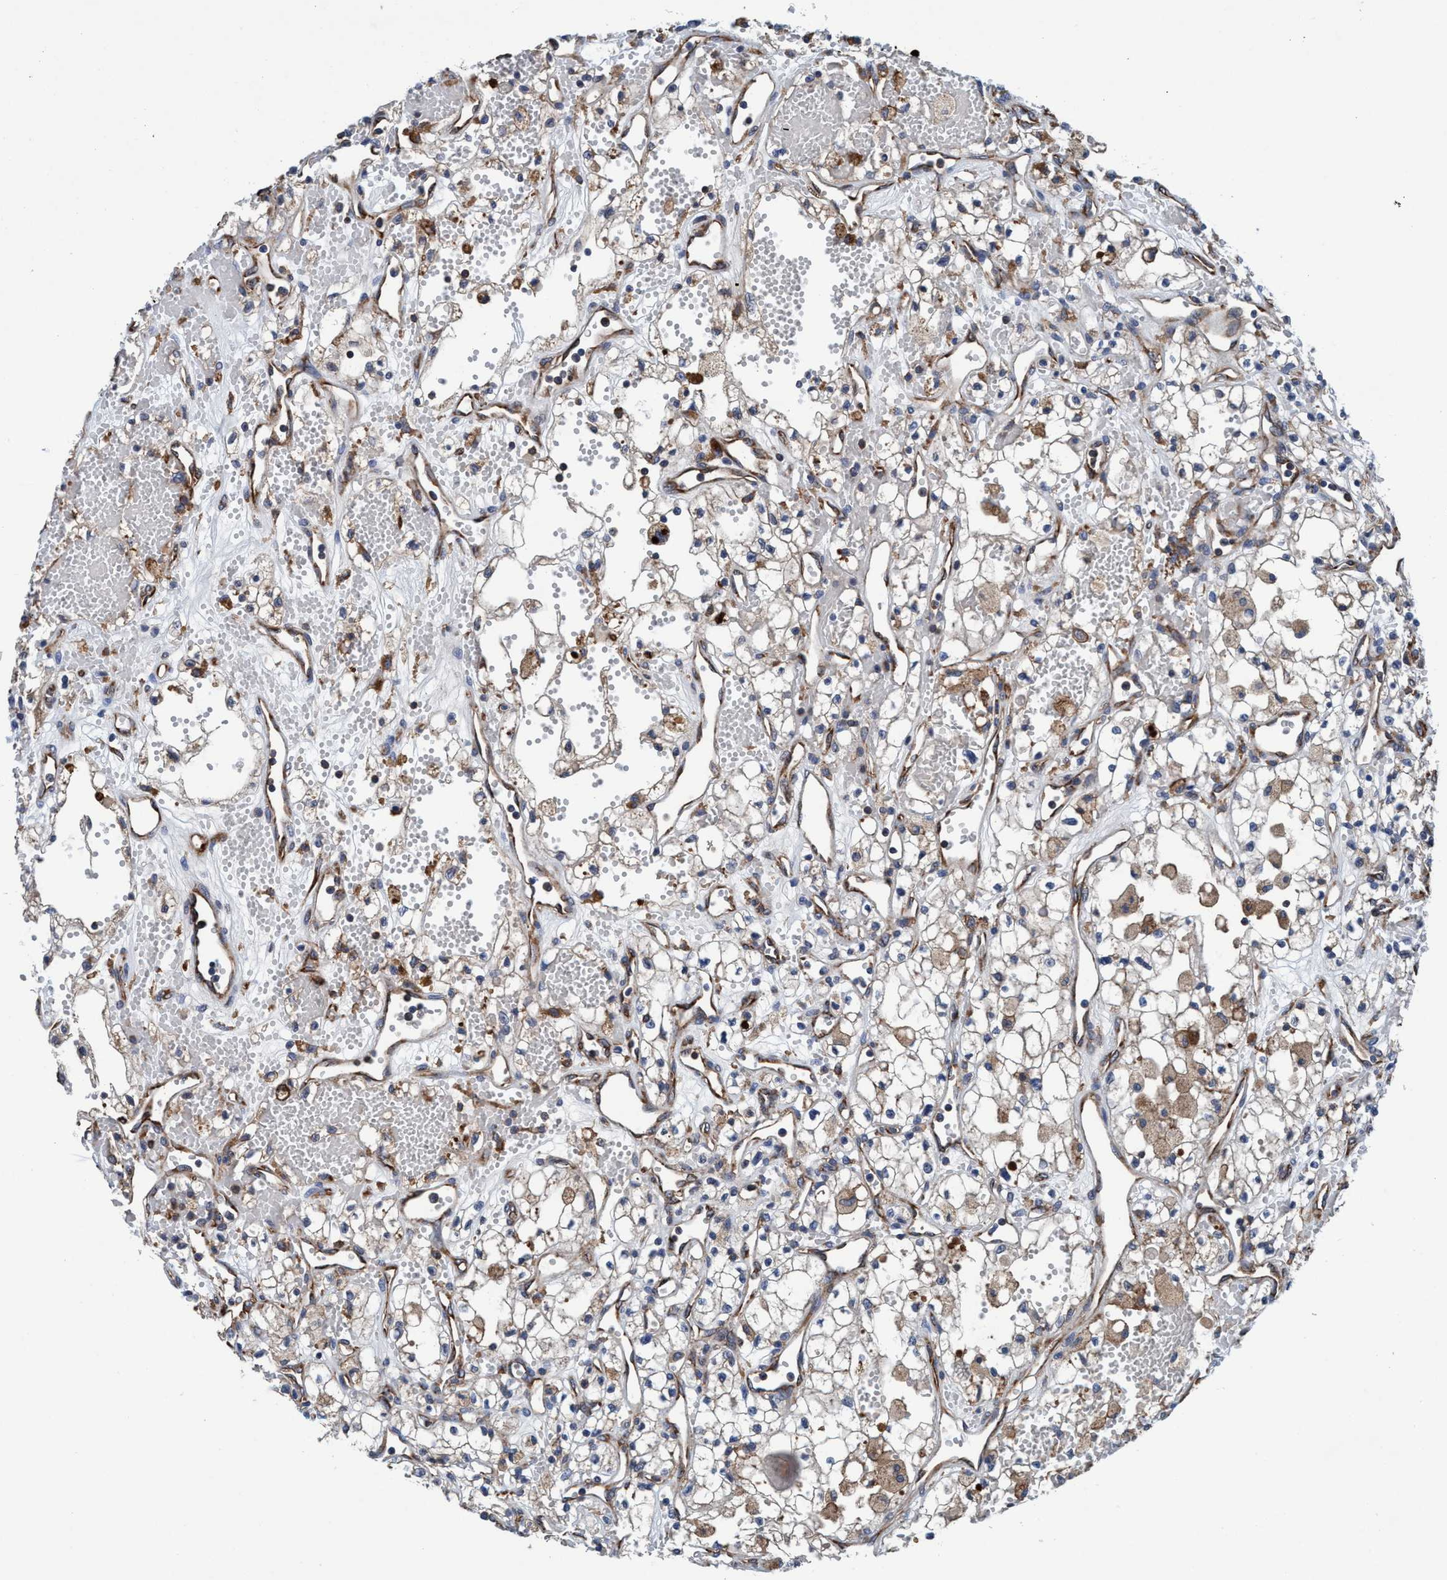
{"staining": {"intensity": "weak", "quantity": "<25%", "location": "cytoplasmic/membranous"}, "tissue": "renal cancer", "cell_type": "Tumor cells", "image_type": "cancer", "snomed": [{"axis": "morphology", "description": "Adenocarcinoma, NOS"}, {"axis": "topography", "description": "Kidney"}], "caption": "Photomicrograph shows no protein expression in tumor cells of renal cancer tissue. (DAB (3,3'-diaminobenzidine) IHC with hematoxylin counter stain).", "gene": "ENDOG", "patient": {"sex": "male", "age": 59}}